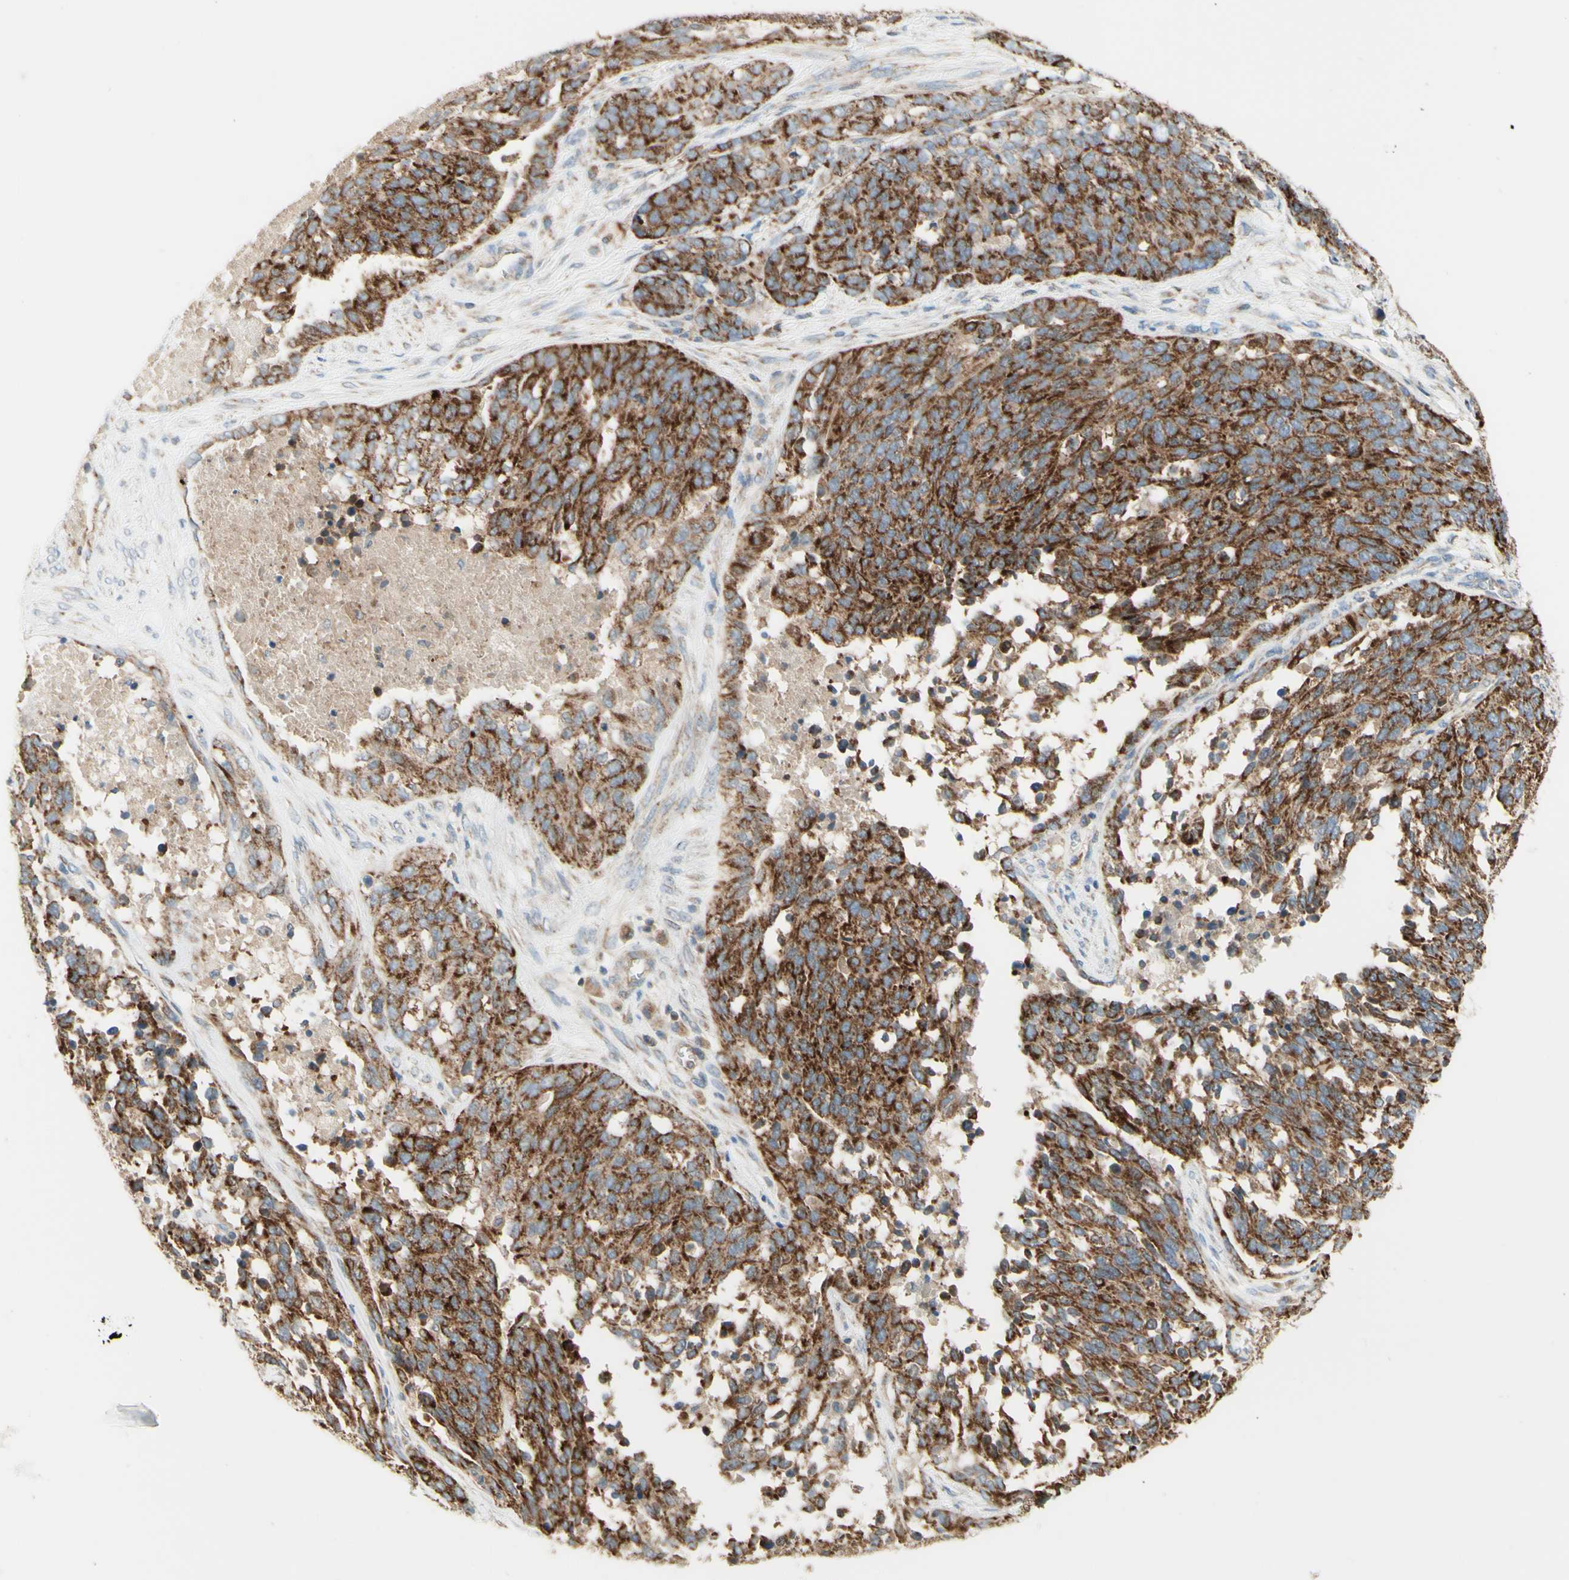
{"staining": {"intensity": "strong", "quantity": ">75%", "location": "cytoplasmic/membranous"}, "tissue": "ovarian cancer", "cell_type": "Tumor cells", "image_type": "cancer", "snomed": [{"axis": "morphology", "description": "Cystadenocarcinoma, serous, NOS"}, {"axis": "topography", "description": "Ovary"}], "caption": "Human ovarian cancer (serous cystadenocarcinoma) stained for a protein (brown) exhibits strong cytoplasmic/membranous positive expression in about >75% of tumor cells.", "gene": "ARMC10", "patient": {"sex": "female", "age": 44}}